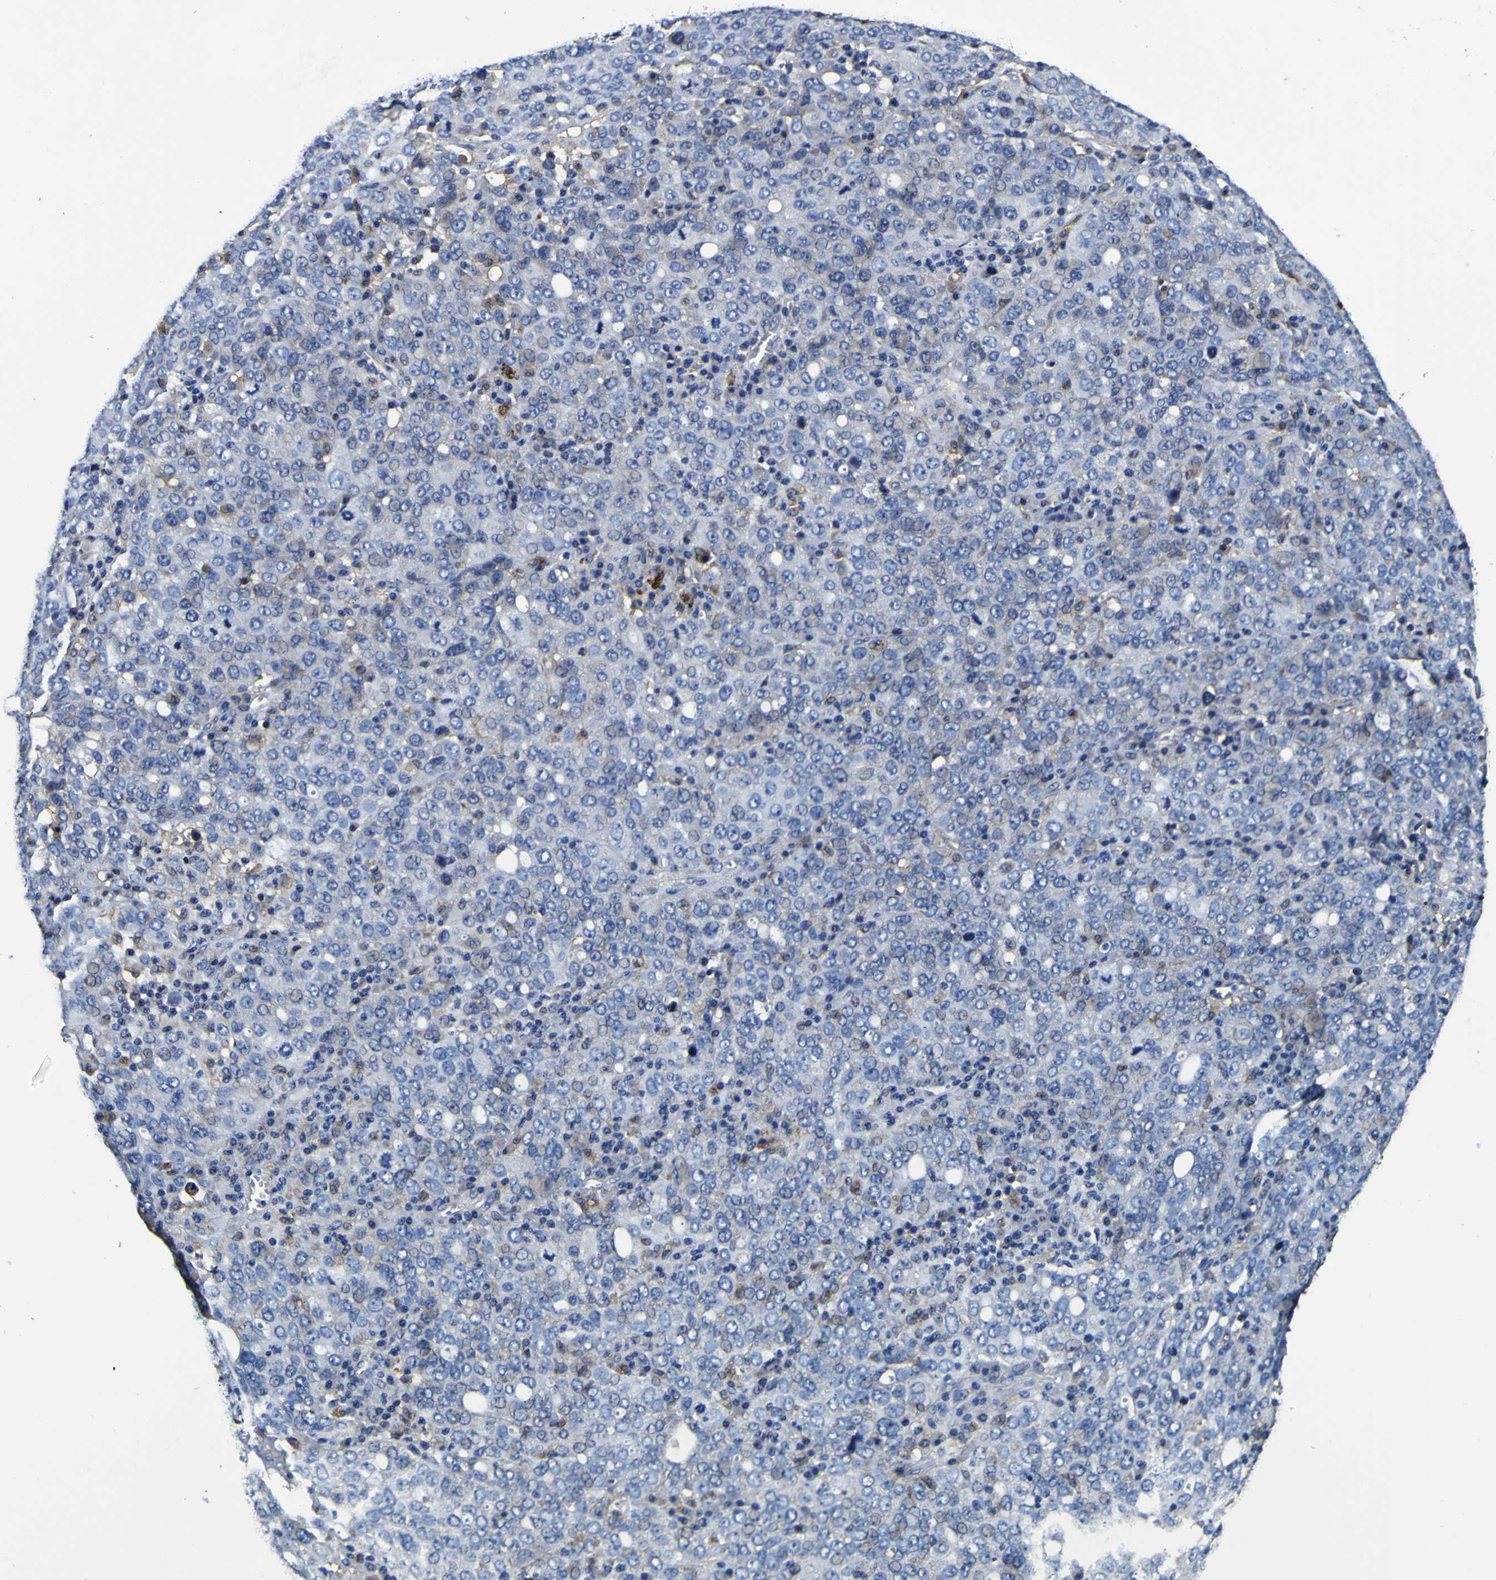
{"staining": {"intensity": "negative", "quantity": "none", "location": "none"}, "tissue": "ovarian cancer", "cell_type": "Tumor cells", "image_type": "cancer", "snomed": [{"axis": "morphology", "description": "Carcinoma, endometroid"}, {"axis": "topography", "description": "Ovary"}], "caption": "The photomicrograph reveals no significant staining in tumor cells of endometroid carcinoma (ovarian). (Immunohistochemistry, brightfield microscopy, high magnification).", "gene": "GPX1", "patient": {"sex": "female", "age": 62}}